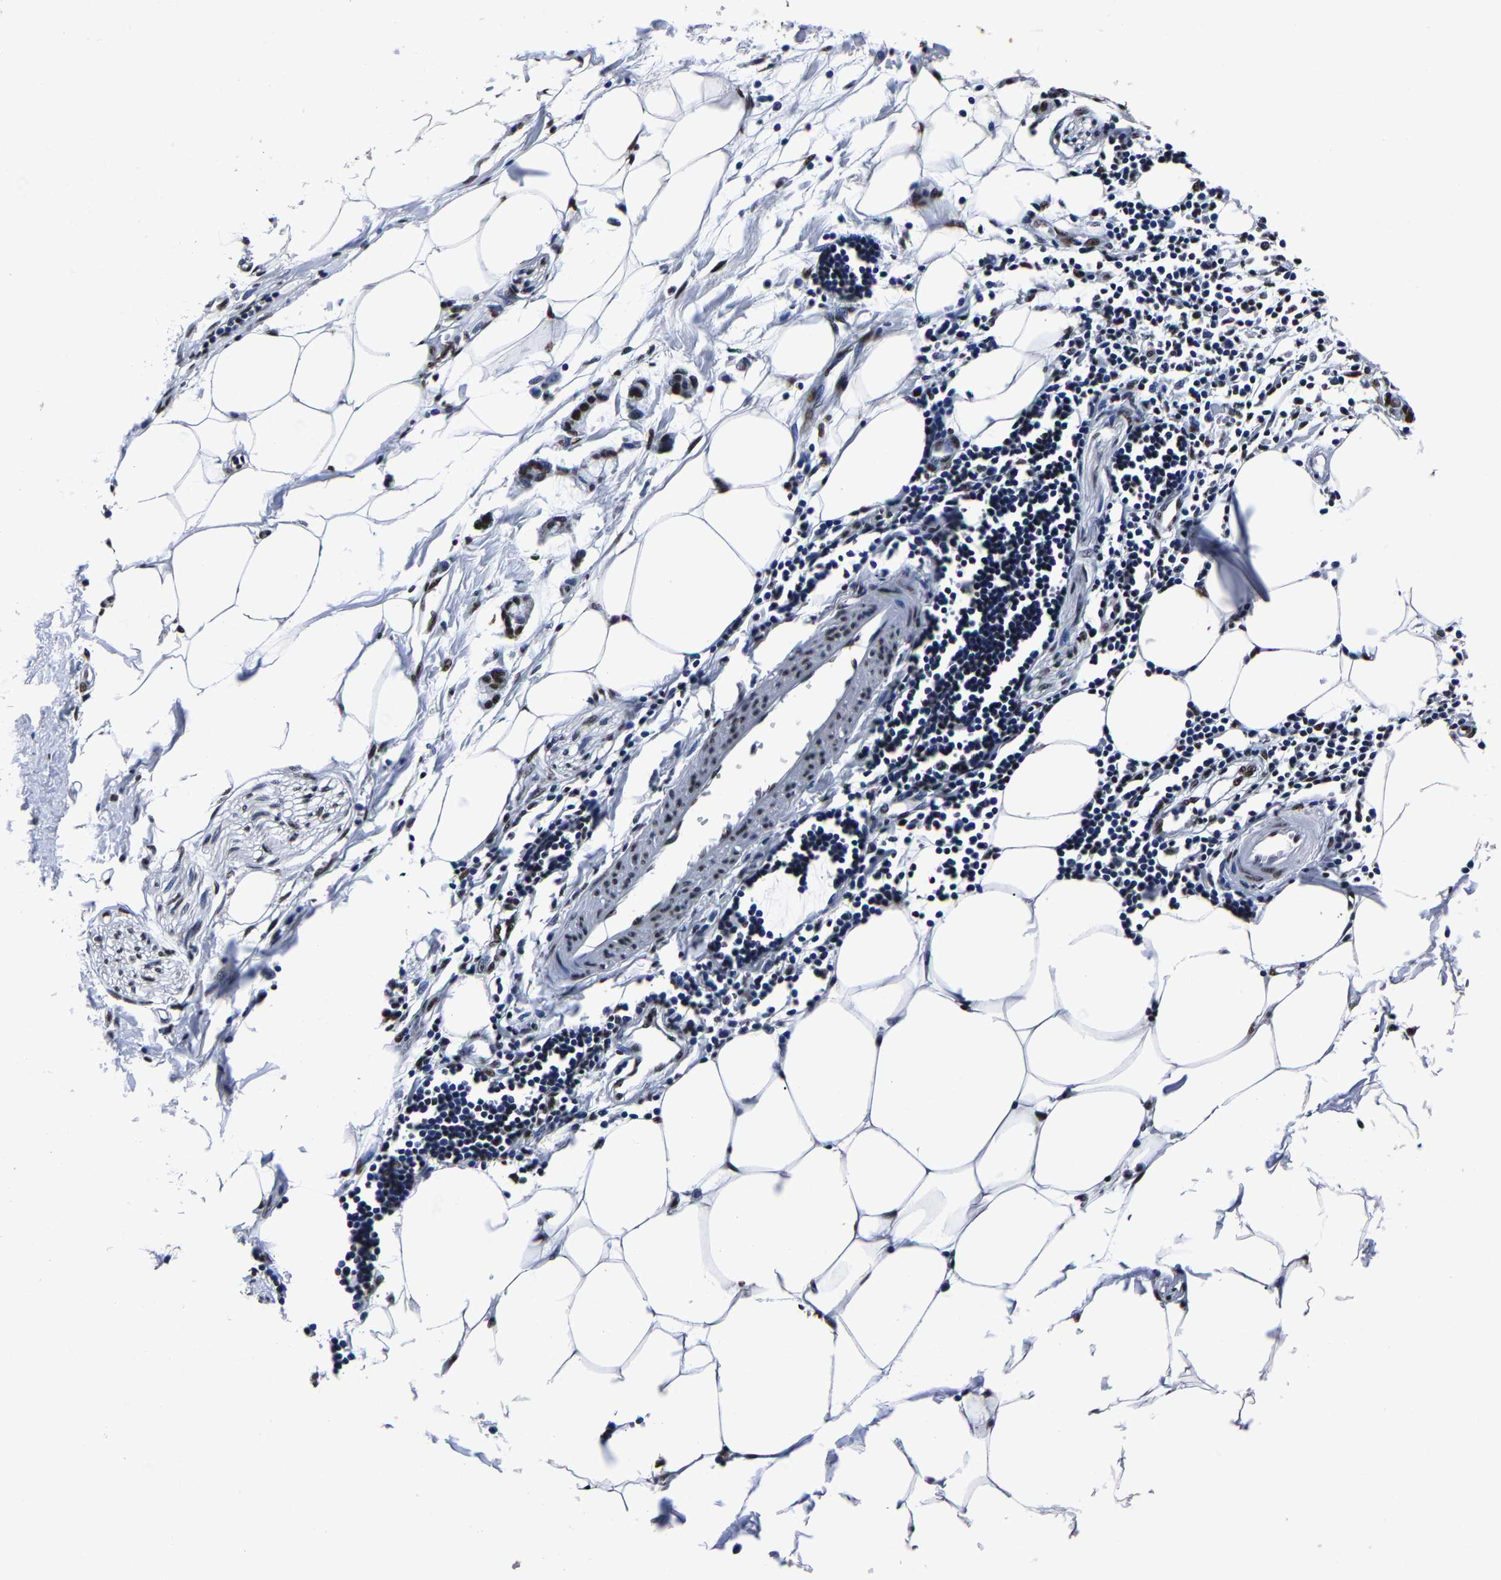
{"staining": {"intensity": "moderate", "quantity": ">75%", "location": "nuclear"}, "tissue": "adipose tissue", "cell_type": "Adipocytes", "image_type": "normal", "snomed": [{"axis": "morphology", "description": "Normal tissue, NOS"}, {"axis": "morphology", "description": "Adenocarcinoma, NOS"}, {"axis": "topography", "description": "Colon"}, {"axis": "topography", "description": "Peripheral nerve tissue"}], "caption": "The immunohistochemical stain highlights moderate nuclear expression in adipocytes of unremarkable adipose tissue. (Stains: DAB (3,3'-diaminobenzidine) in brown, nuclei in blue, Microscopy: brightfield microscopy at high magnification).", "gene": "RBM45", "patient": {"sex": "male", "age": 14}}